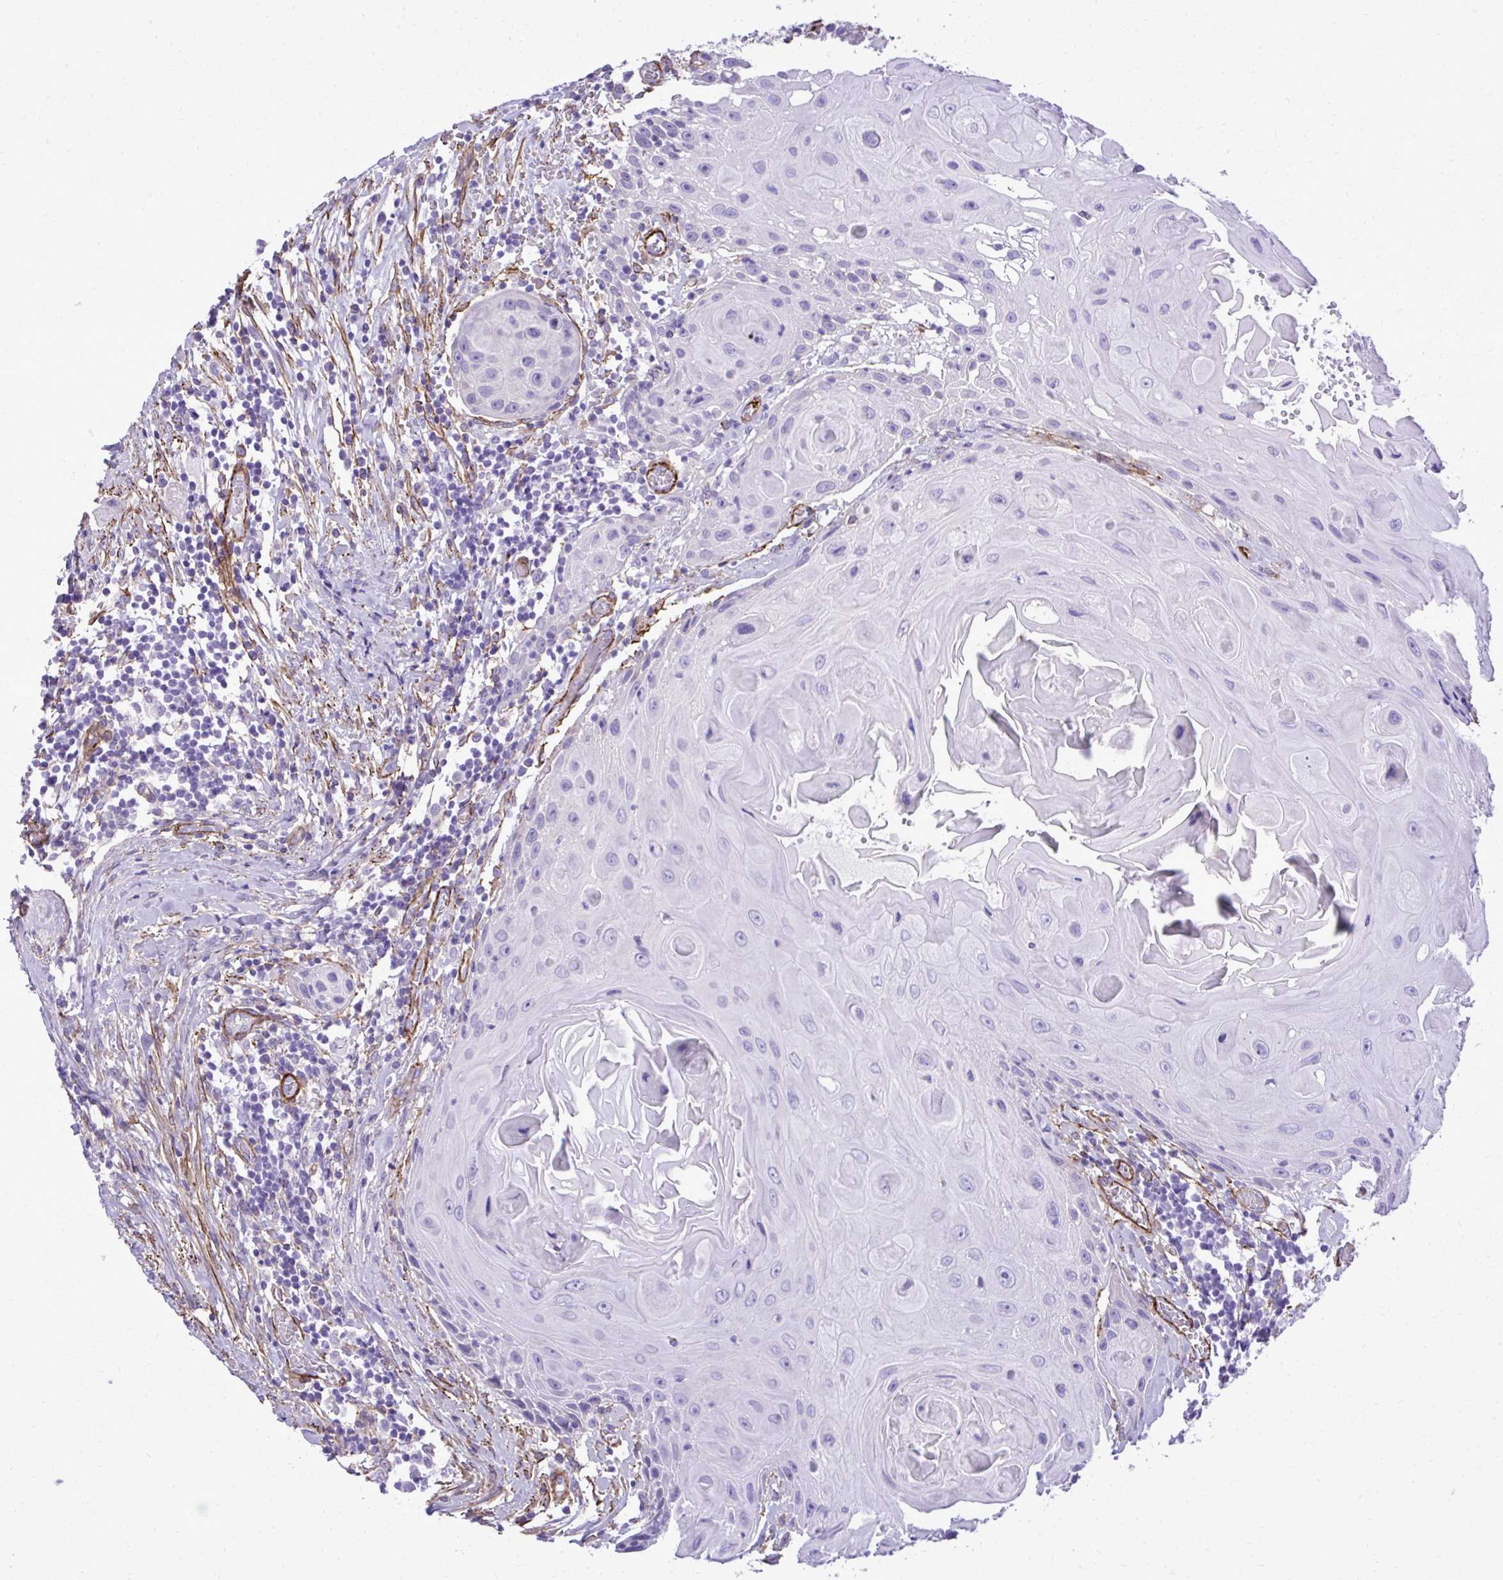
{"staining": {"intensity": "negative", "quantity": "none", "location": "none"}, "tissue": "head and neck cancer", "cell_type": "Tumor cells", "image_type": "cancer", "snomed": [{"axis": "morphology", "description": "Squamous cell carcinoma, NOS"}, {"axis": "topography", "description": "Oral tissue"}, {"axis": "topography", "description": "Head-Neck"}], "caption": "Immunohistochemistry micrograph of human head and neck squamous cell carcinoma stained for a protein (brown), which shows no expression in tumor cells. (Immunohistochemistry (ihc), brightfield microscopy, high magnification).", "gene": "PITPNM3", "patient": {"sex": "male", "age": 49}}